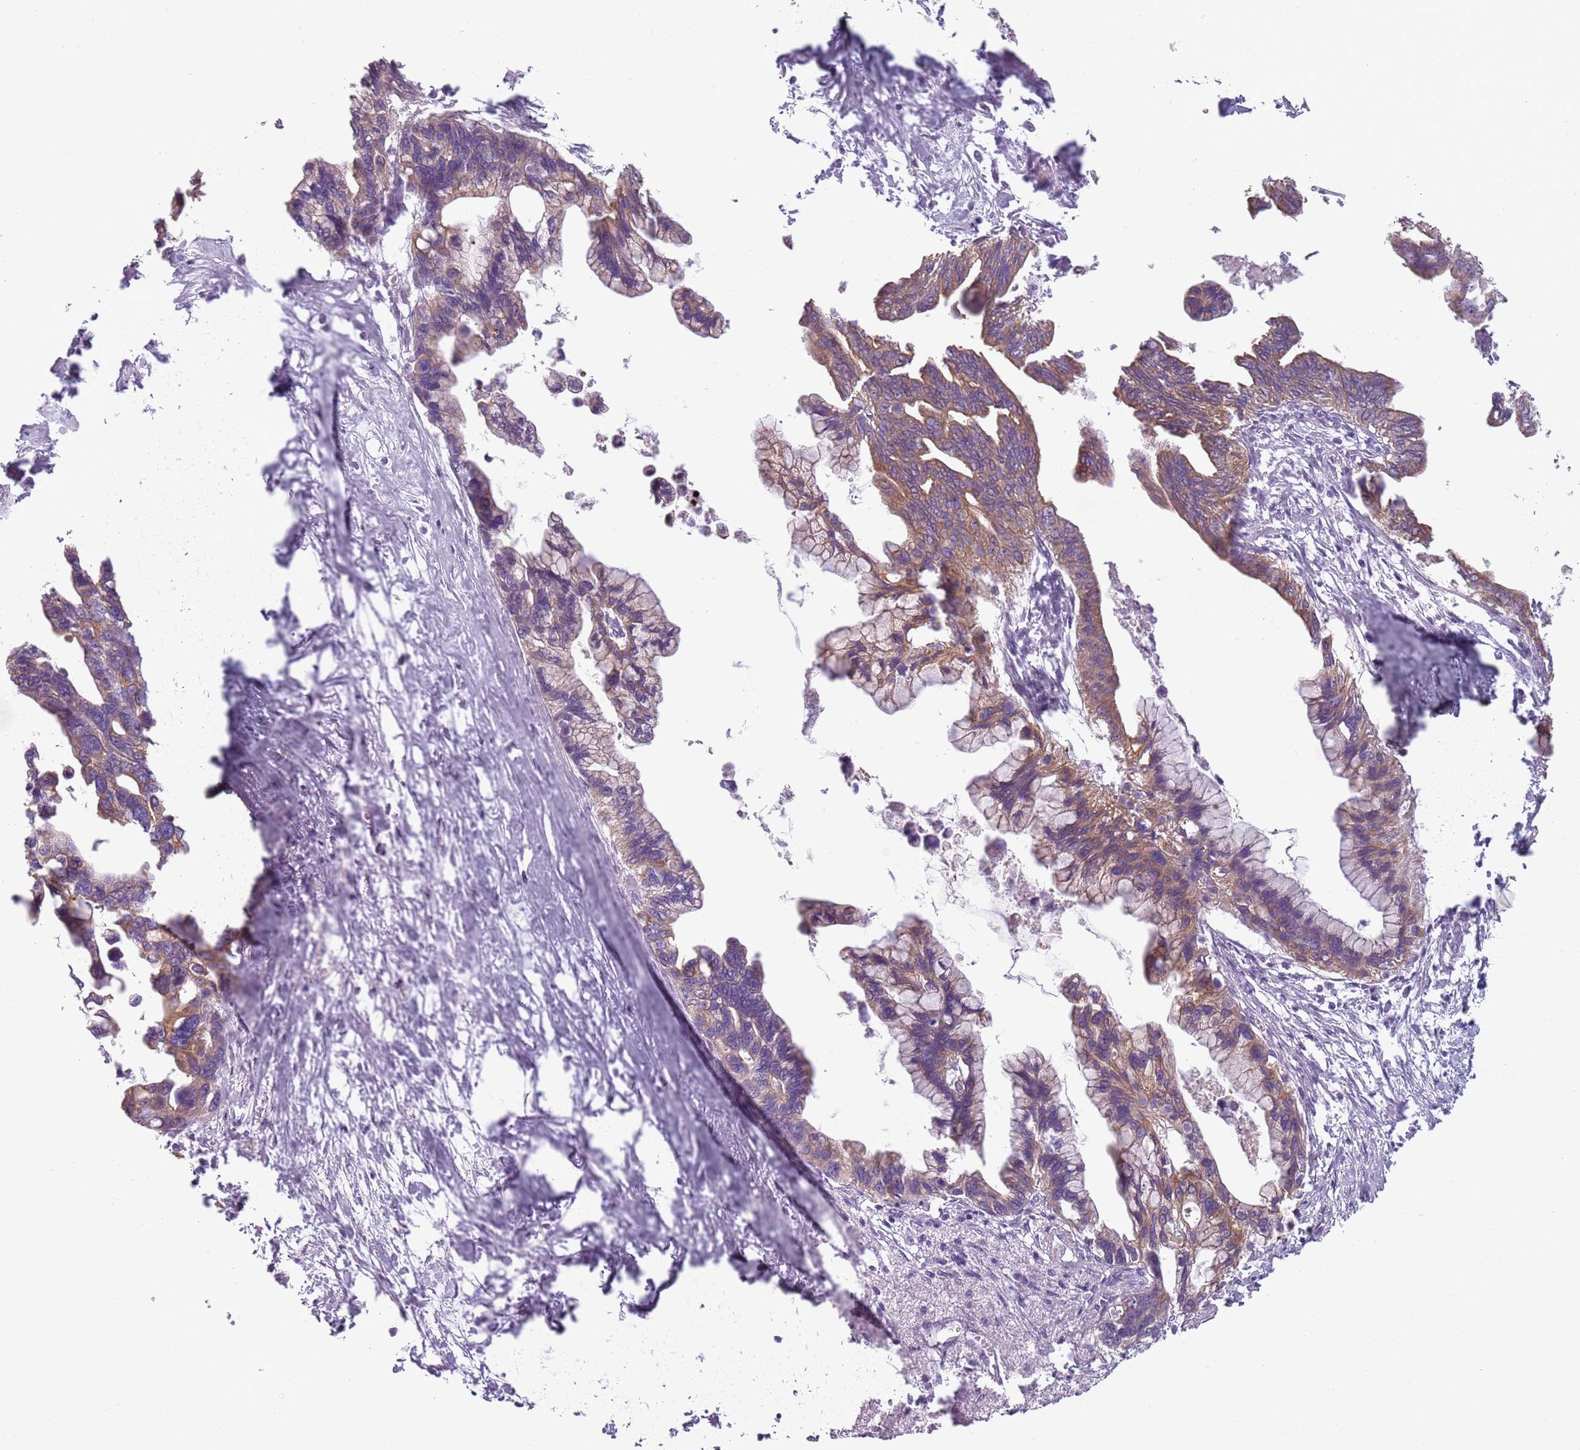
{"staining": {"intensity": "moderate", "quantity": ">75%", "location": "cytoplasmic/membranous"}, "tissue": "pancreatic cancer", "cell_type": "Tumor cells", "image_type": "cancer", "snomed": [{"axis": "morphology", "description": "Adenocarcinoma, NOS"}, {"axis": "topography", "description": "Pancreas"}], "caption": "Brown immunohistochemical staining in adenocarcinoma (pancreatic) displays moderate cytoplasmic/membranous positivity in approximately >75% of tumor cells. The protein is stained brown, and the nuclei are stained in blue (DAB IHC with brightfield microscopy, high magnification).", "gene": "TLCD2", "patient": {"sex": "female", "age": 83}}